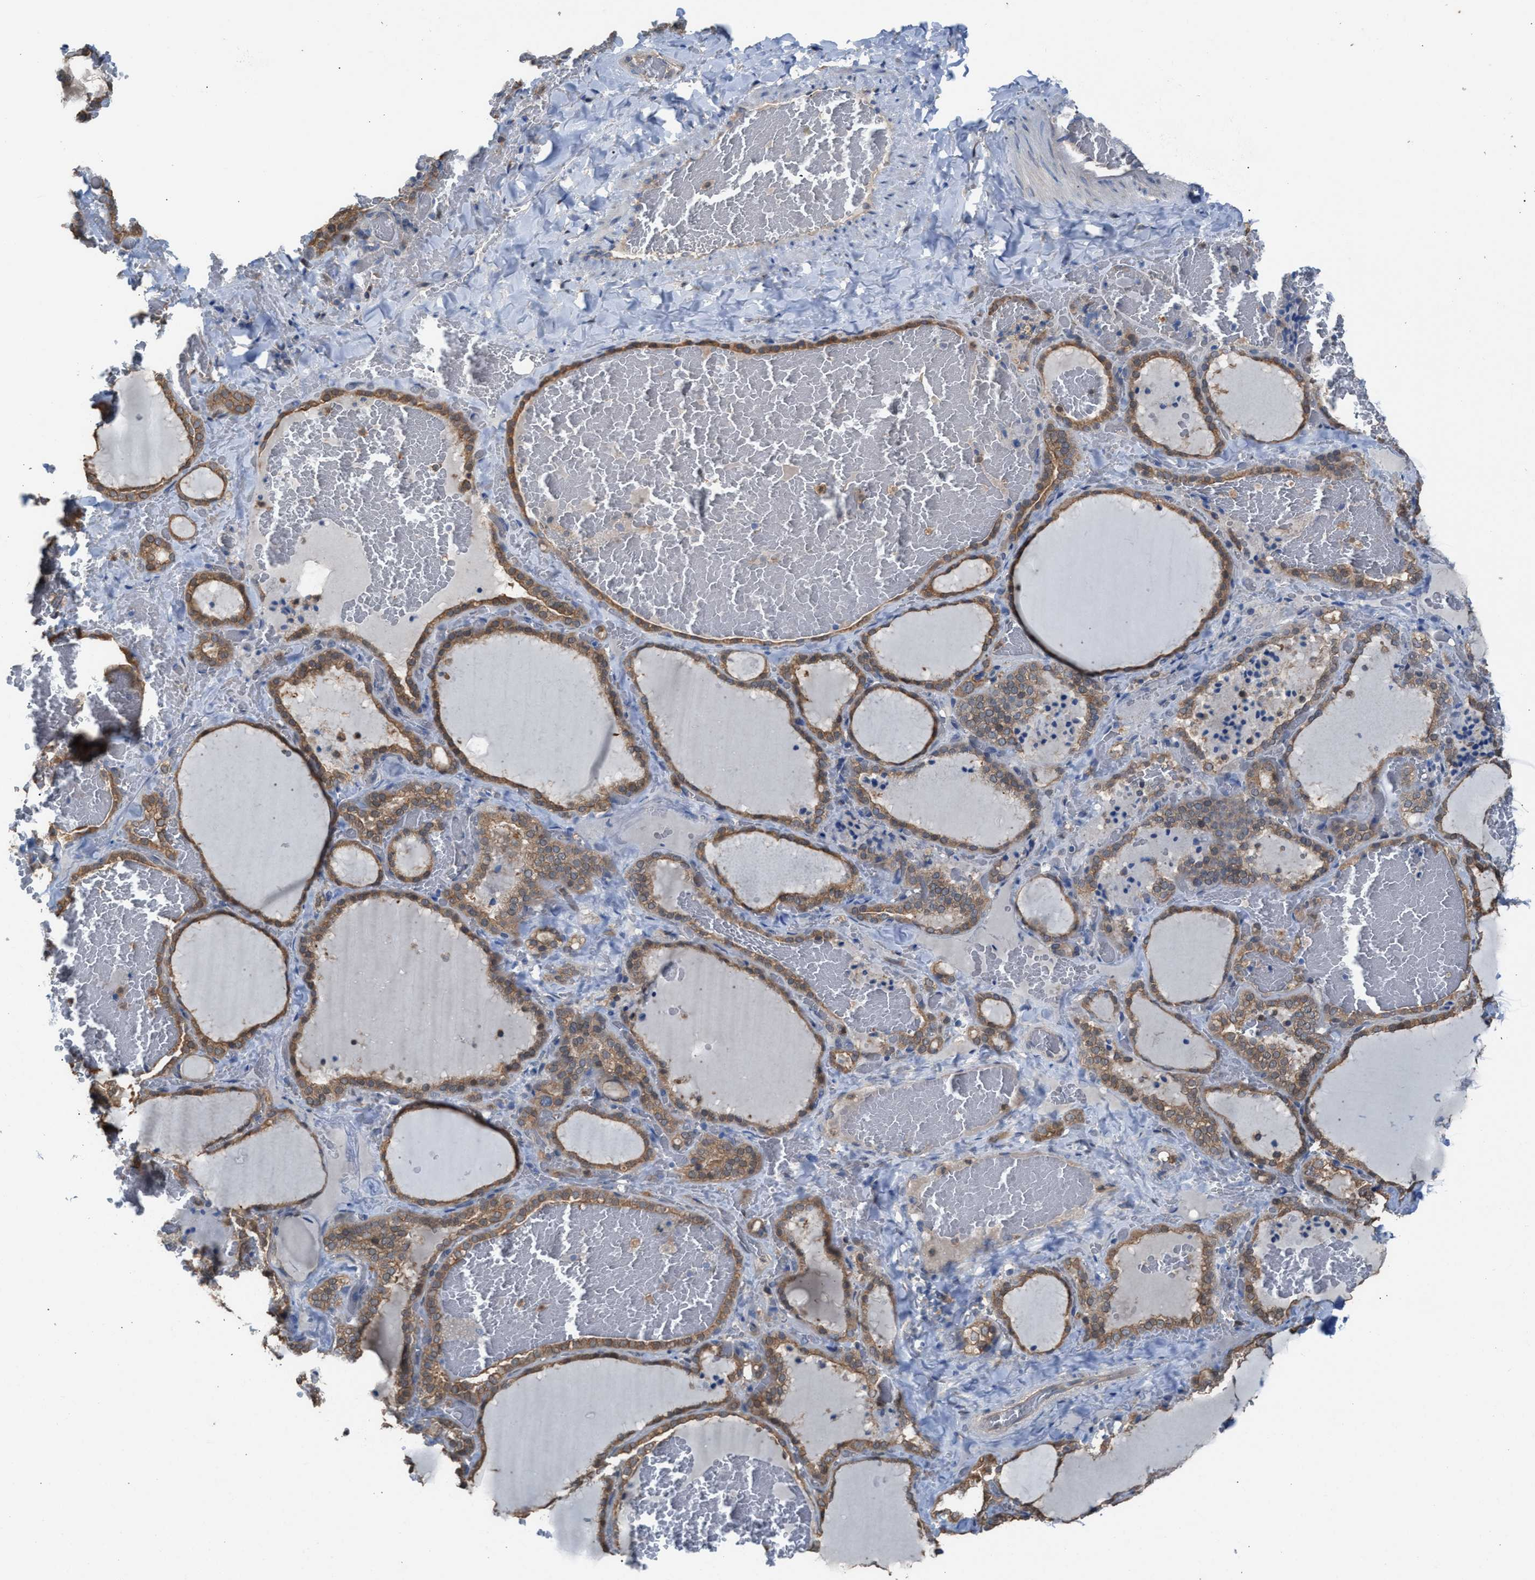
{"staining": {"intensity": "moderate", "quantity": ">75%", "location": "cytoplasmic/membranous"}, "tissue": "thyroid gland", "cell_type": "Glandular cells", "image_type": "normal", "snomed": [{"axis": "morphology", "description": "Normal tissue, NOS"}, {"axis": "topography", "description": "Thyroid gland"}], "caption": "Protein staining demonstrates moderate cytoplasmic/membranous expression in about >75% of glandular cells in unremarkable thyroid gland.", "gene": "NQO2", "patient": {"sex": "female", "age": 22}}